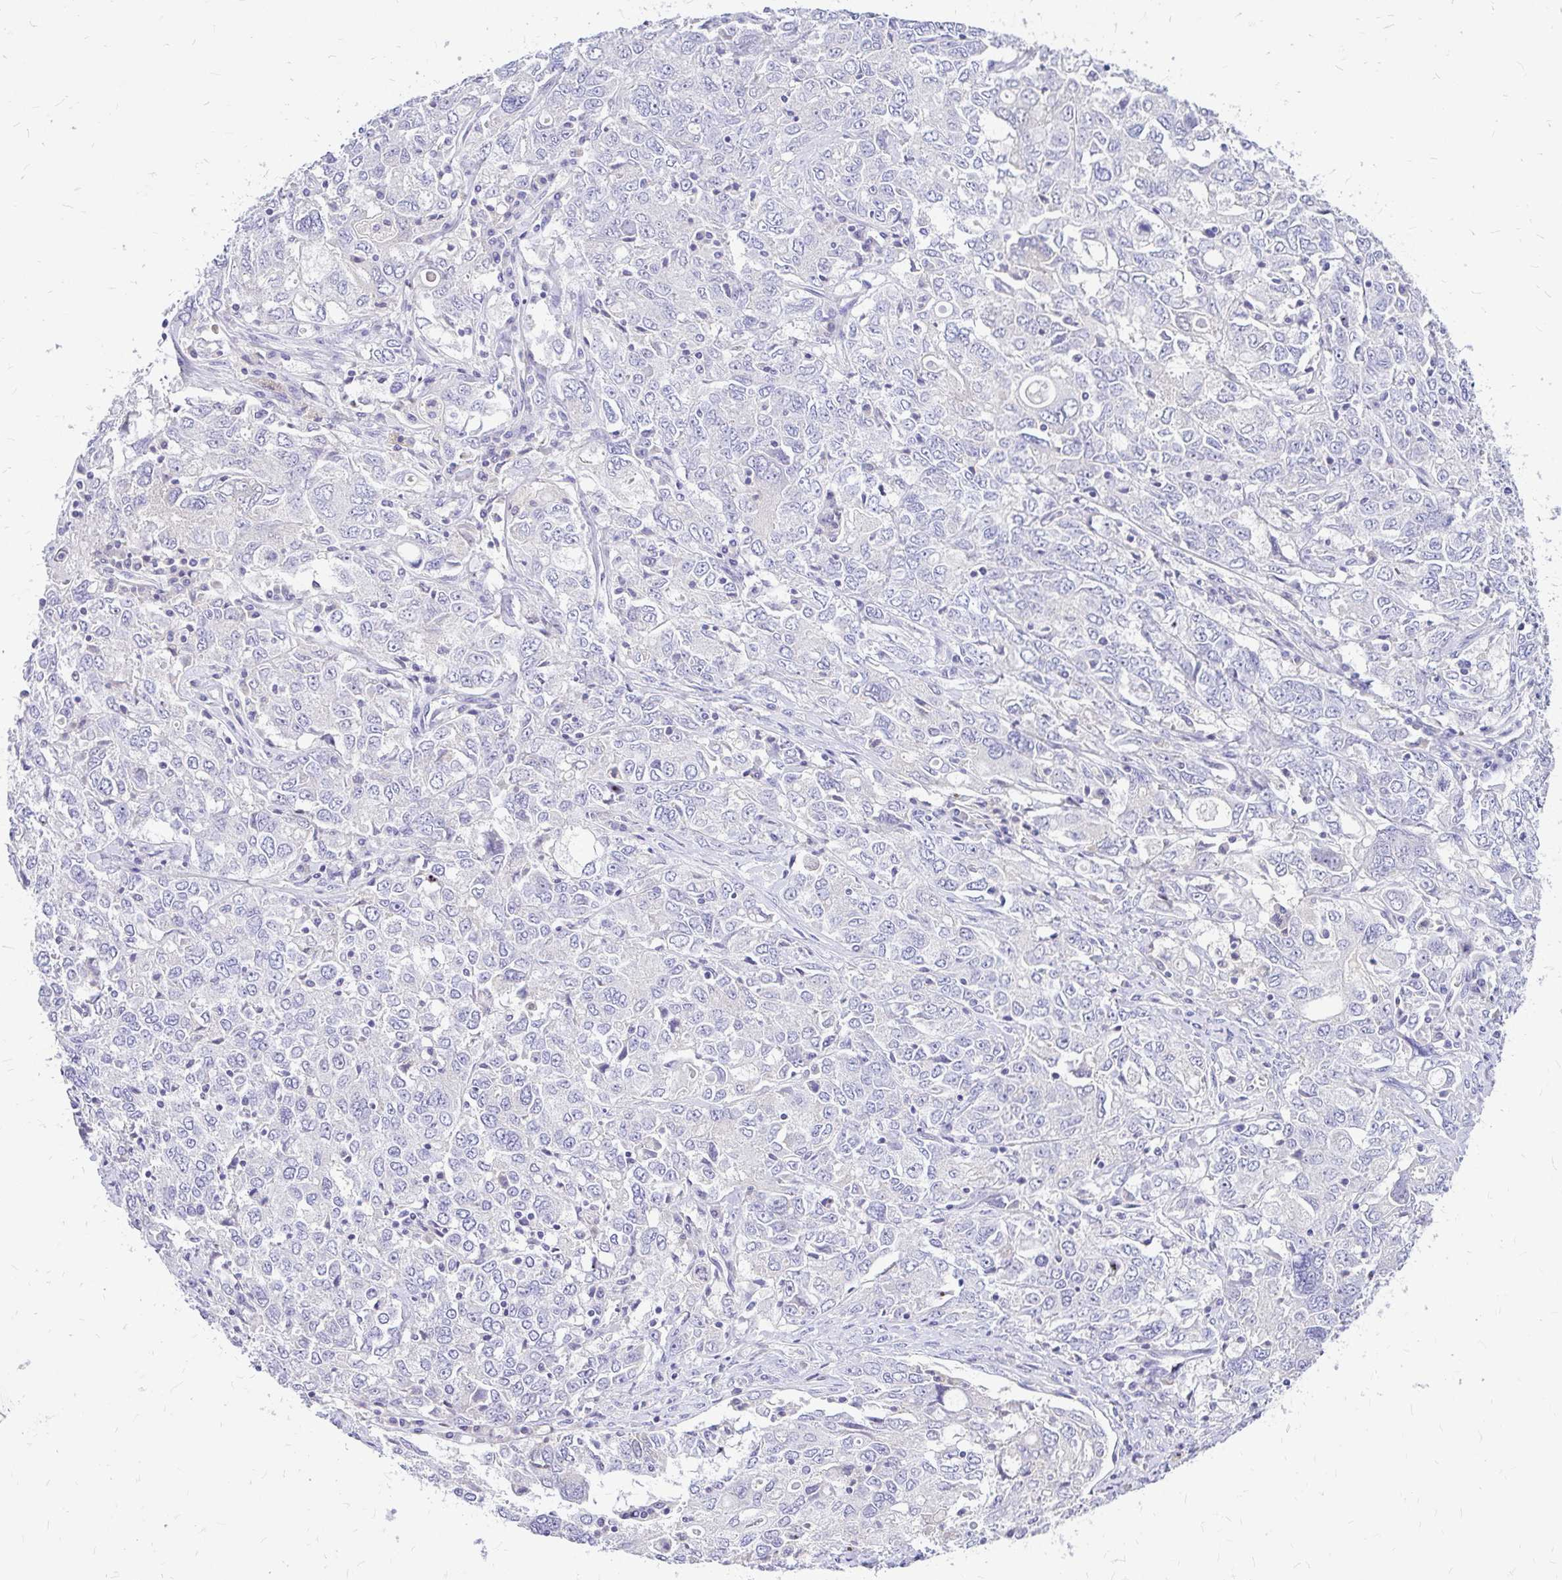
{"staining": {"intensity": "negative", "quantity": "none", "location": "none"}, "tissue": "ovarian cancer", "cell_type": "Tumor cells", "image_type": "cancer", "snomed": [{"axis": "morphology", "description": "Carcinoma, endometroid"}, {"axis": "topography", "description": "Ovary"}], "caption": "Ovarian cancer (endometroid carcinoma) was stained to show a protein in brown. There is no significant expression in tumor cells. (DAB (3,3'-diaminobenzidine) immunohistochemistry (IHC) visualized using brightfield microscopy, high magnification).", "gene": "MAP1LC3A", "patient": {"sex": "female", "age": 62}}